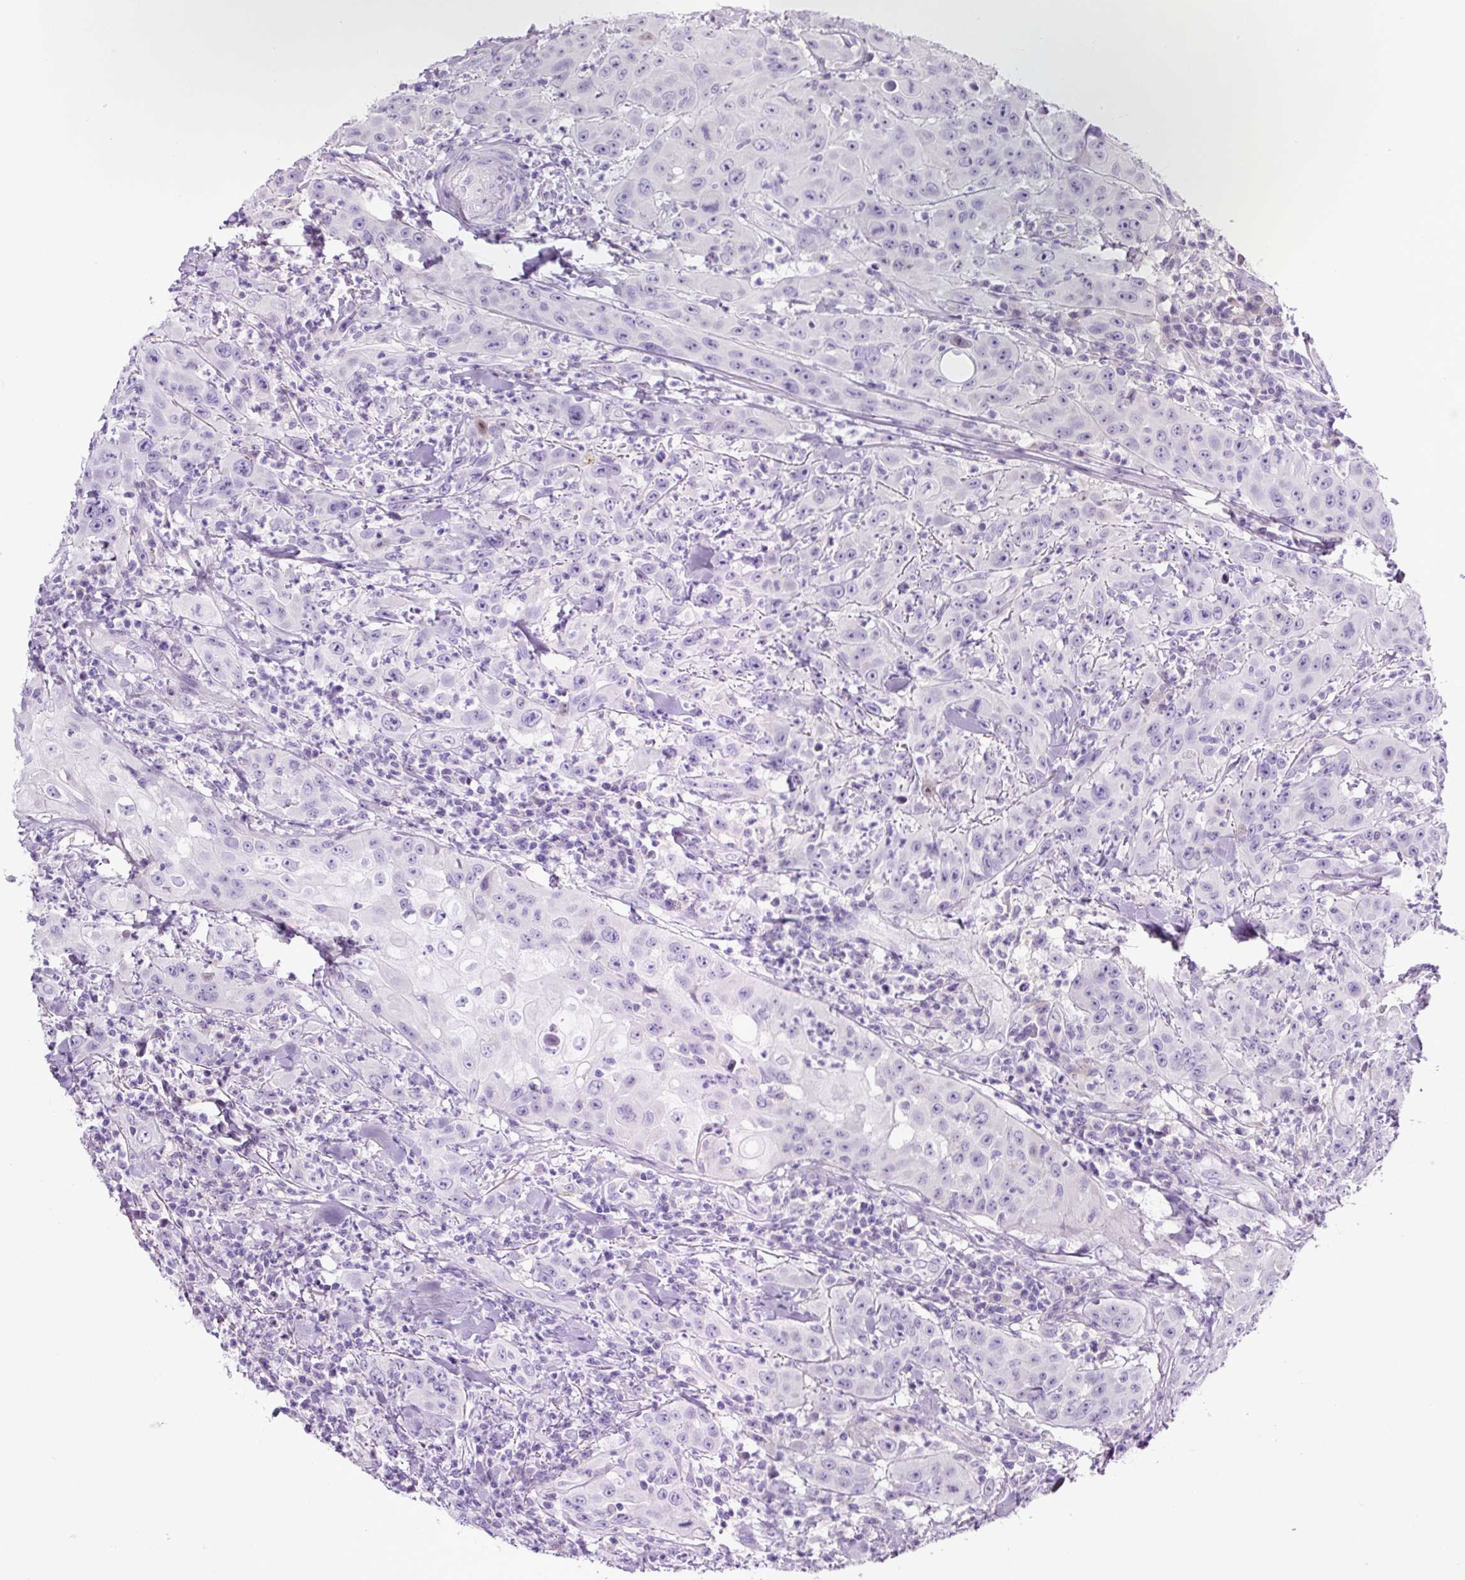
{"staining": {"intensity": "negative", "quantity": "none", "location": "none"}, "tissue": "head and neck cancer", "cell_type": "Tumor cells", "image_type": "cancer", "snomed": [{"axis": "morphology", "description": "Squamous cell carcinoma, NOS"}, {"axis": "topography", "description": "Skin"}, {"axis": "topography", "description": "Head-Neck"}], "caption": "Human head and neck cancer (squamous cell carcinoma) stained for a protein using immunohistochemistry exhibits no positivity in tumor cells.", "gene": "SP8", "patient": {"sex": "male", "age": 80}}